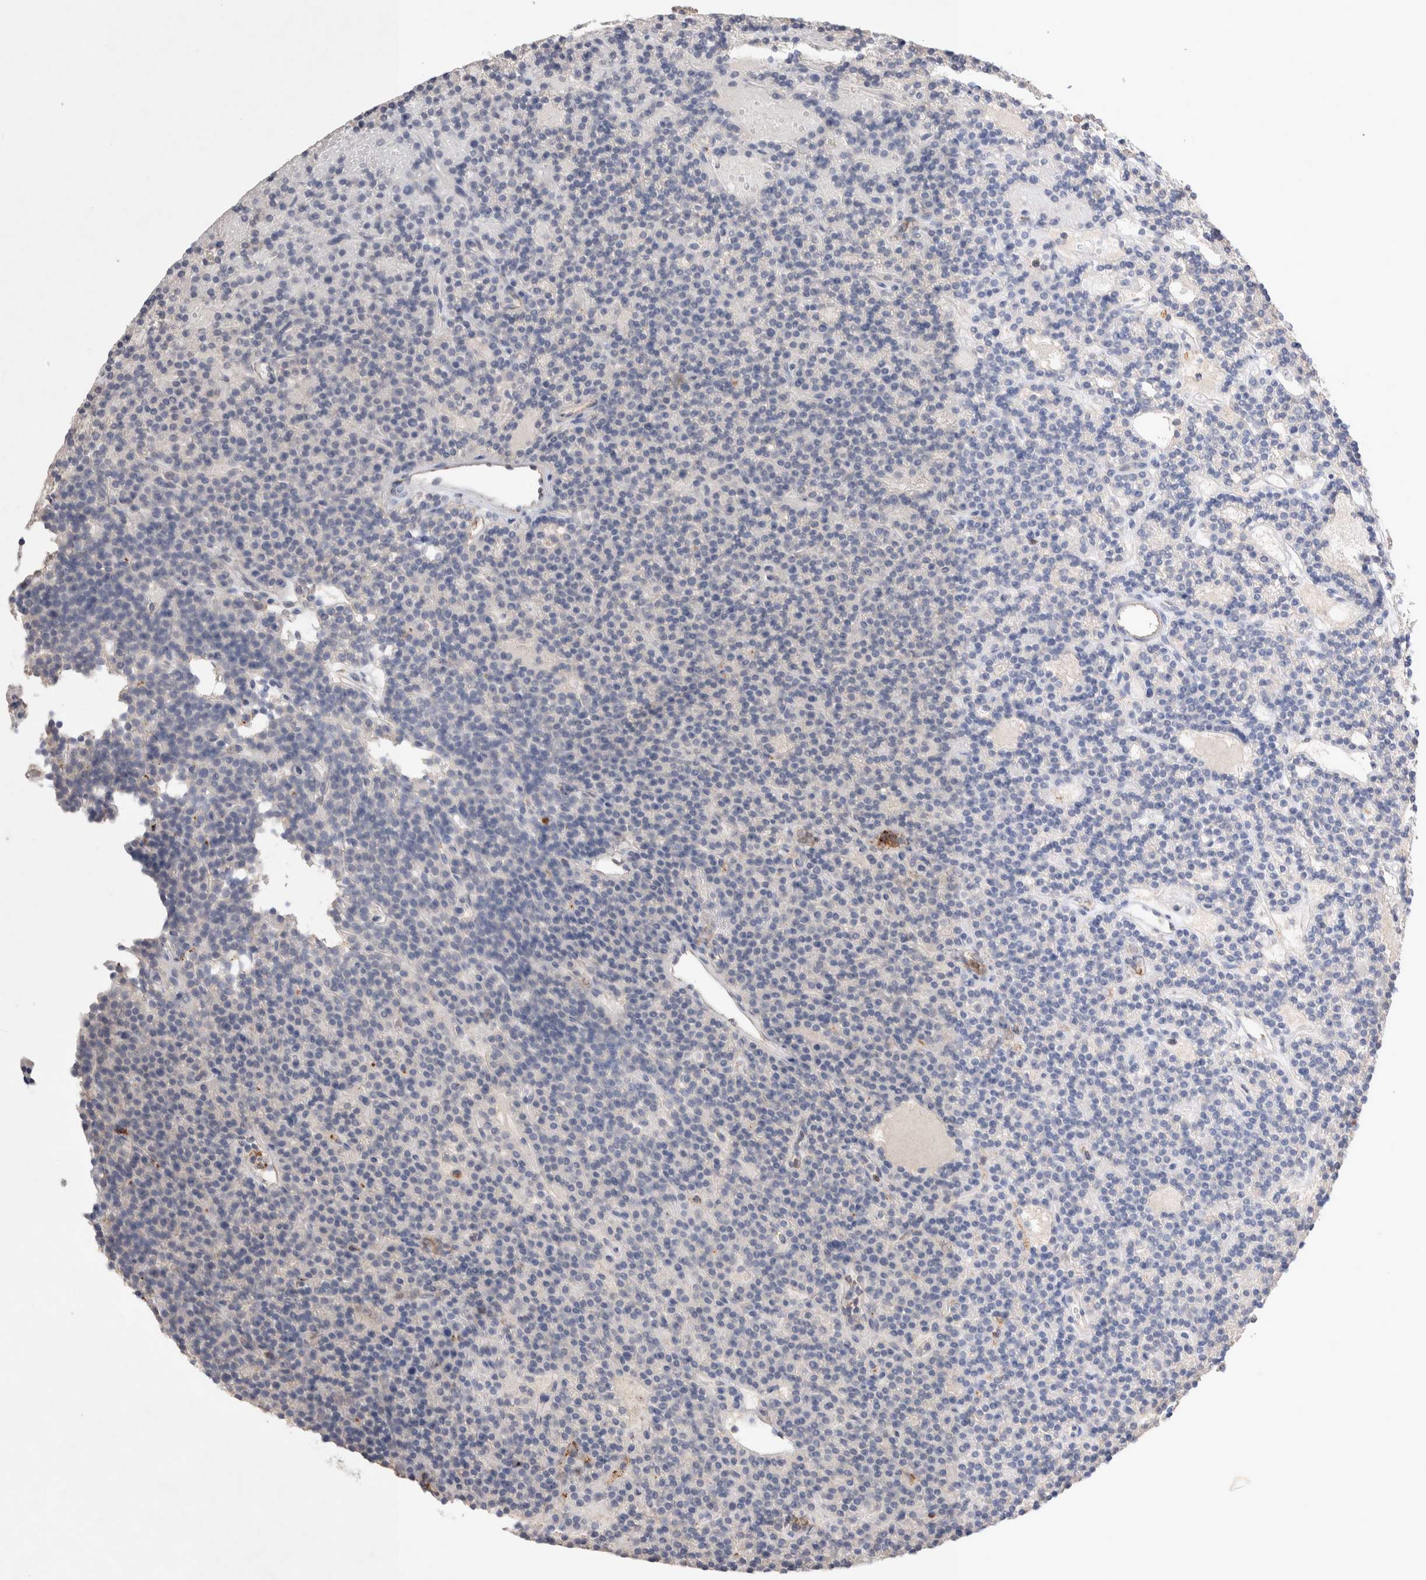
{"staining": {"intensity": "negative", "quantity": "none", "location": "none"}, "tissue": "parathyroid gland", "cell_type": "Glandular cells", "image_type": "normal", "snomed": [{"axis": "morphology", "description": "Normal tissue, NOS"}, {"axis": "topography", "description": "Parathyroid gland"}], "caption": "The immunohistochemistry image has no significant expression in glandular cells of parathyroid gland.", "gene": "FFAR2", "patient": {"sex": "male", "age": 75}}